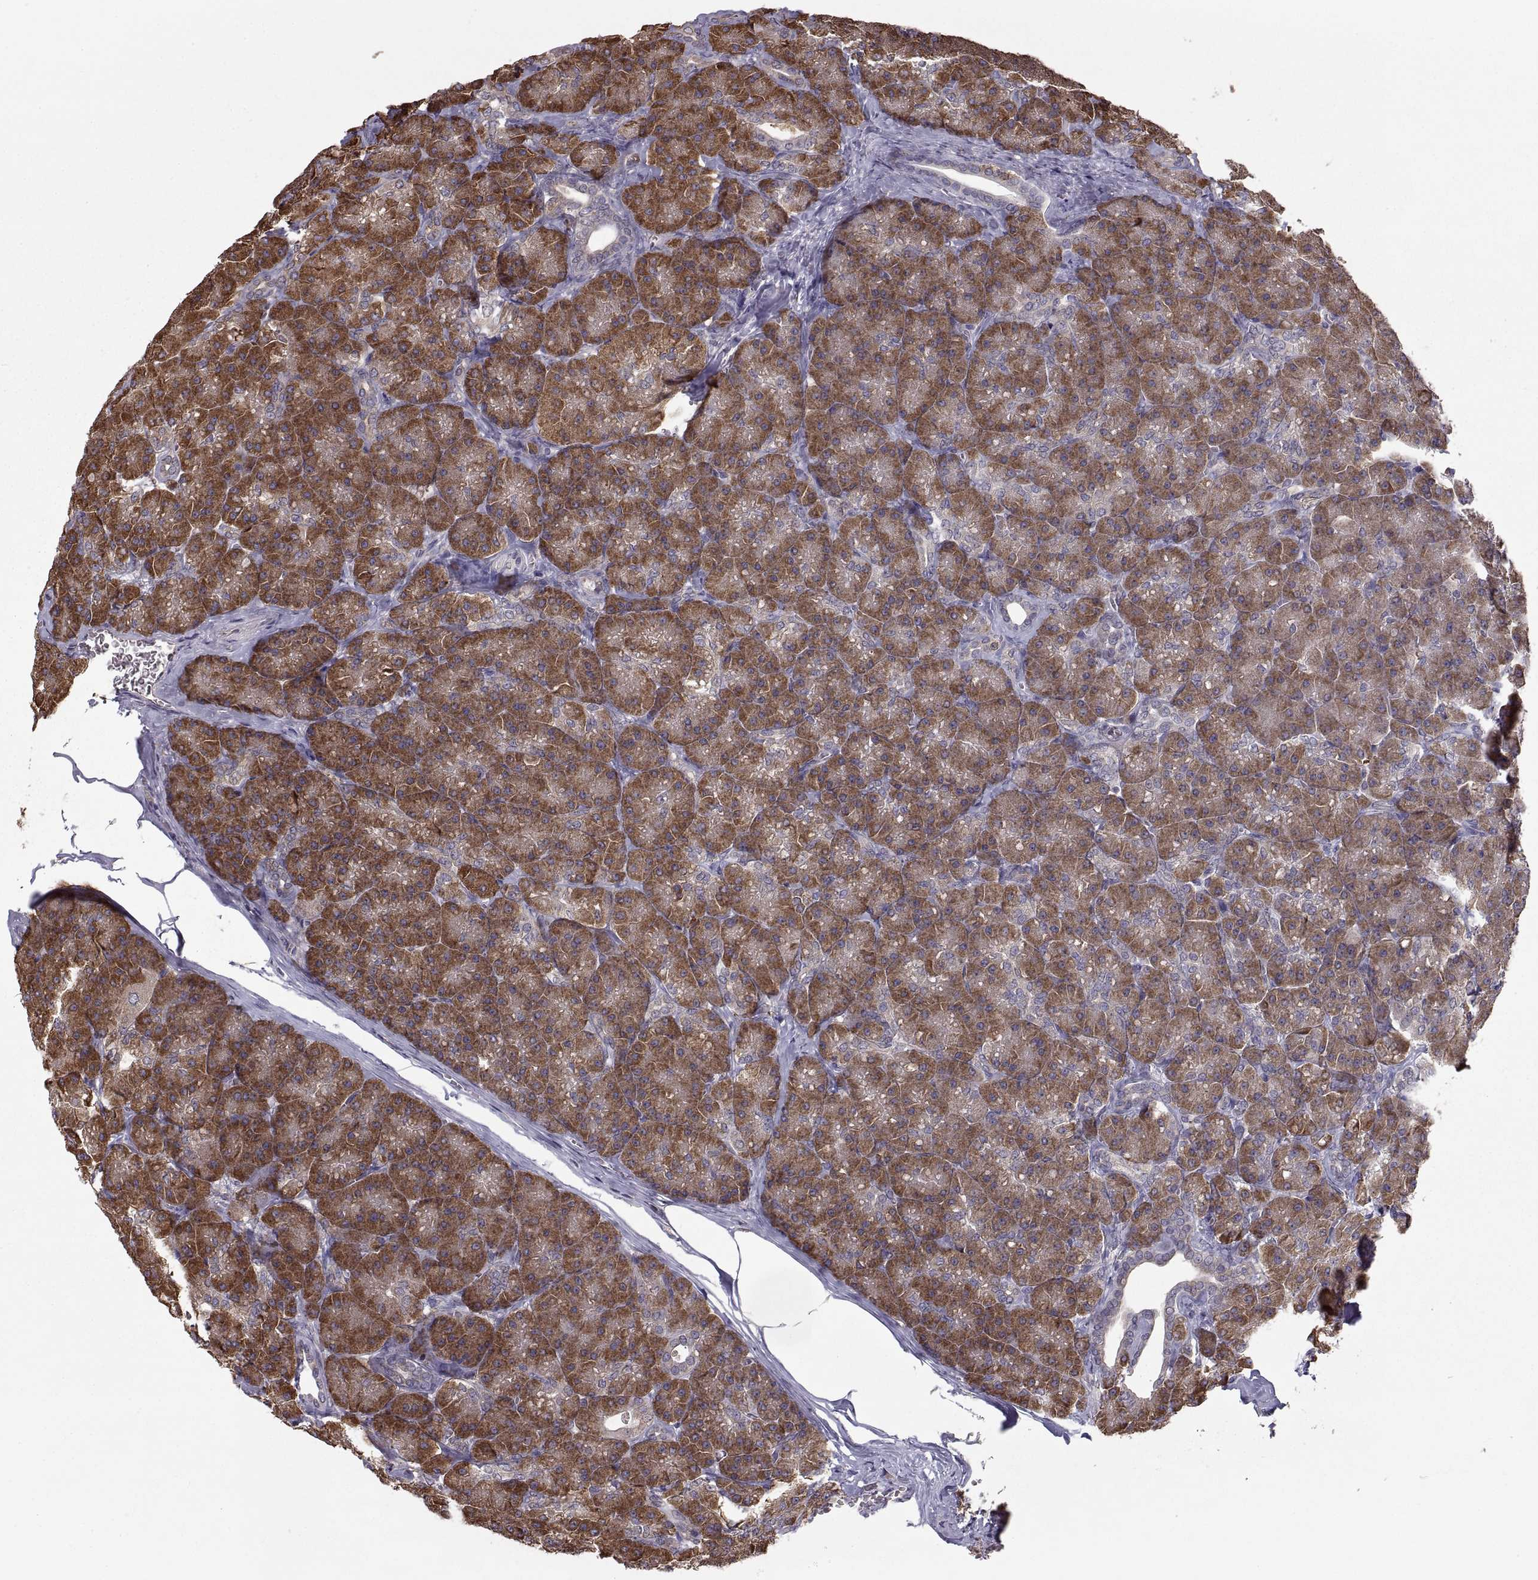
{"staining": {"intensity": "moderate", "quantity": ">75%", "location": "cytoplasmic/membranous"}, "tissue": "pancreas", "cell_type": "Exocrine glandular cells", "image_type": "normal", "snomed": [{"axis": "morphology", "description": "Normal tissue, NOS"}, {"axis": "topography", "description": "Pancreas"}], "caption": "Immunohistochemistry (IHC) histopathology image of unremarkable pancreas: human pancreas stained using immunohistochemistry (IHC) demonstrates medium levels of moderate protein expression localized specifically in the cytoplasmic/membranous of exocrine glandular cells, appearing as a cytoplasmic/membranous brown color.", "gene": "PDIA3", "patient": {"sex": "male", "age": 57}}